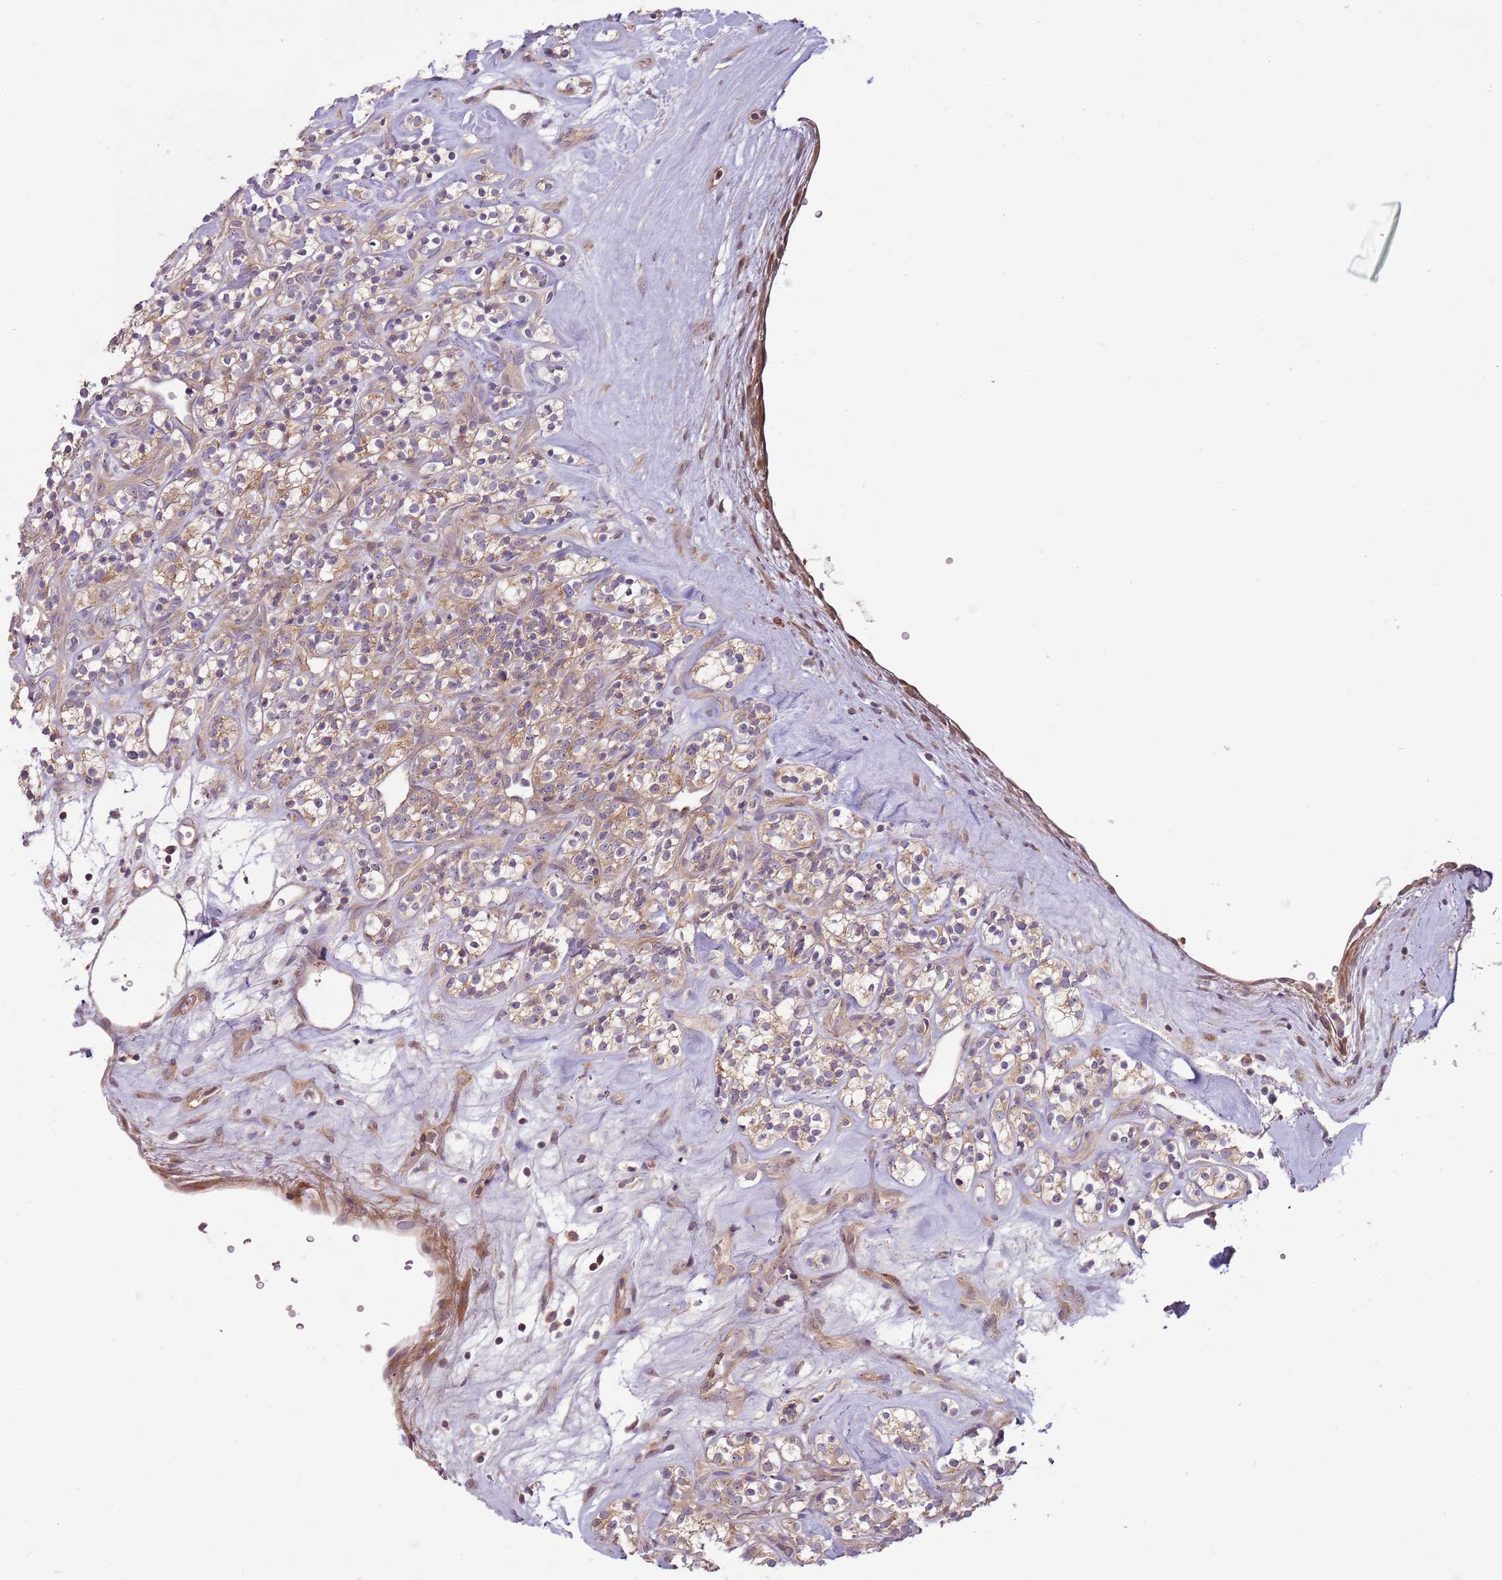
{"staining": {"intensity": "weak", "quantity": ">75%", "location": "cytoplasmic/membranous"}, "tissue": "renal cancer", "cell_type": "Tumor cells", "image_type": "cancer", "snomed": [{"axis": "morphology", "description": "Adenocarcinoma, NOS"}, {"axis": "topography", "description": "Kidney"}], "caption": "A brown stain highlights weak cytoplasmic/membranous staining of a protein in renal cancer tumor cells.", "gene": "RNF128", "patient": {"sex": "male", "age": 77}}